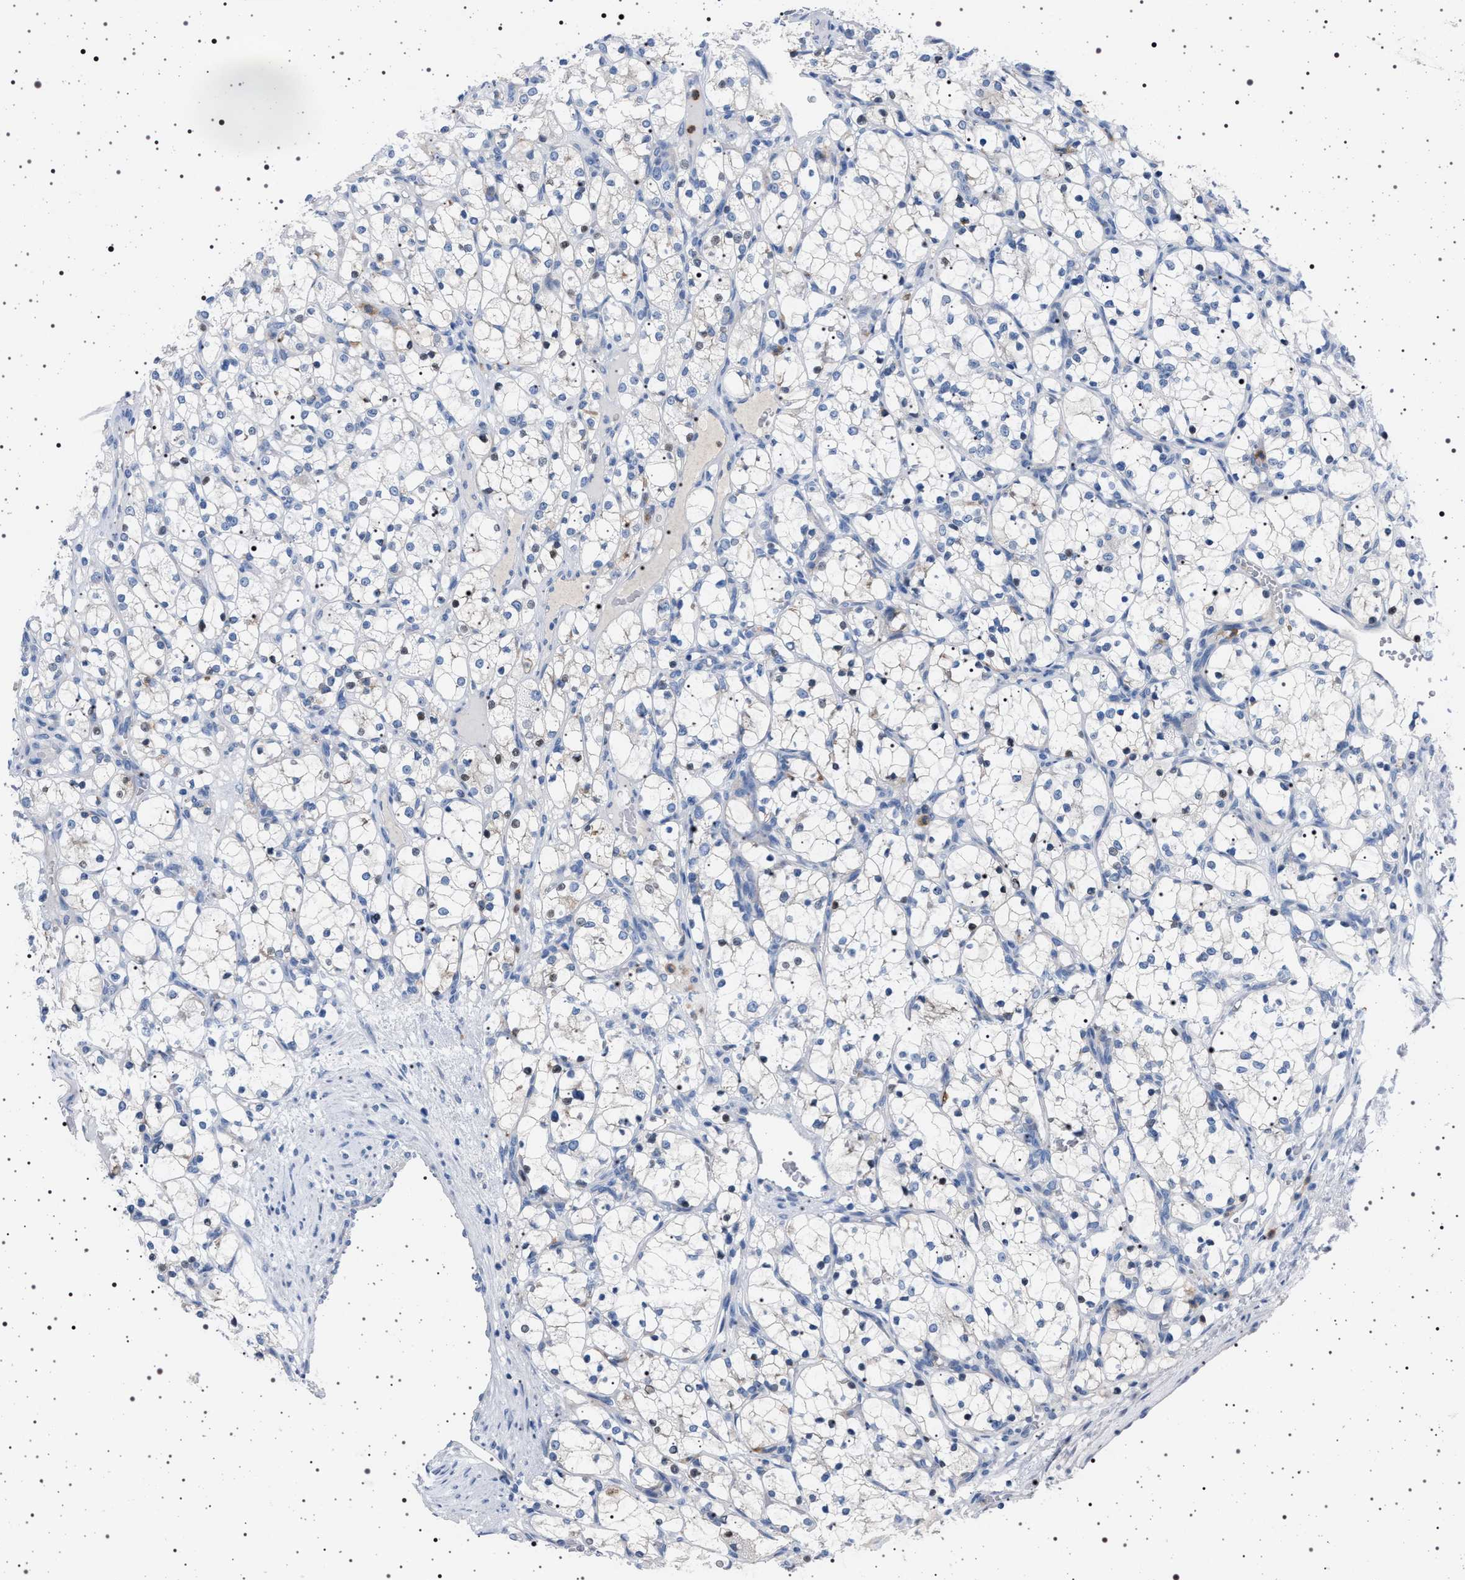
{"staining": {"intensity": "negative", "quantity": "none", "location": "none"}, "tissue": "renal cancer", "cell_type": "Tumor cells", "image_type": "cancer", "snomed": [{"axis": "morphology", "description": "Adenocarcinoma, NOS"}, {"axis": "topography", "description": "Kidney"}], "caption": "IHC micrograph of human renal cancer (adenocarcinoma) stained for a protein (brown), which displays no expression in tumor cells. Brightfield microscopy of immunohistochemistry stained with DAB (brown) and hematoxylin (blue), captured at high magnification.", "gene": "NAT9", "patient": {"sex": "female", "age": 69}}